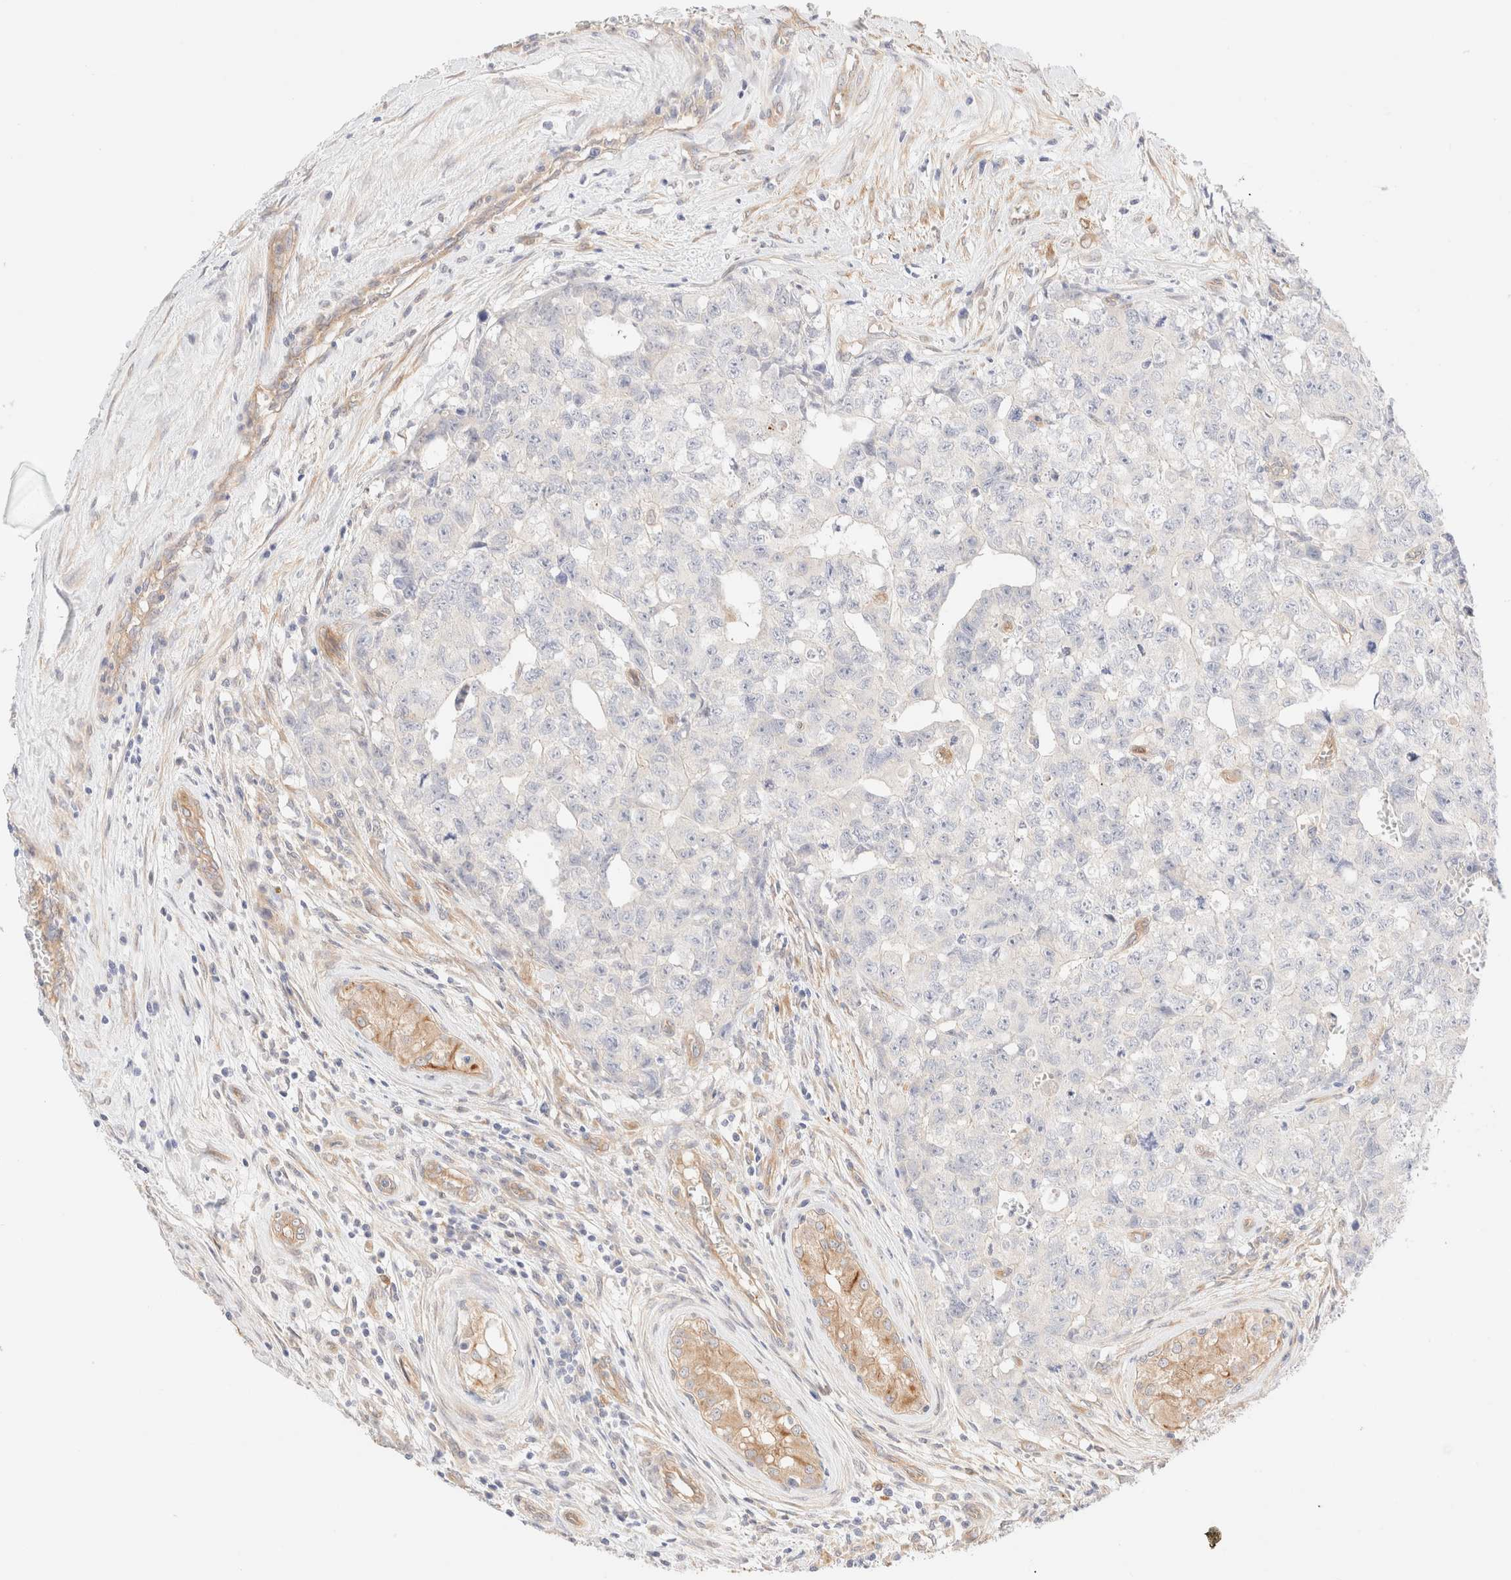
{"staining": {"intensity": "negative", "quantity": "none", "location": "none"}, "tissue": "testis cancer", "cell_type": "Tumor cells", "image_type": "cancer", "snomed": [{"axis": "morphology", "description": "Carcinoma, Embryonal, NOS"}, {"axis": "topography", "description": "Testis"}], "caption": "The immunohistochemistry (IHC) image has no significant expression in tumor cells of testis cancer tissue.", "gene": "NIBAN2", "patient": {"sex": "male", "age": 28}}